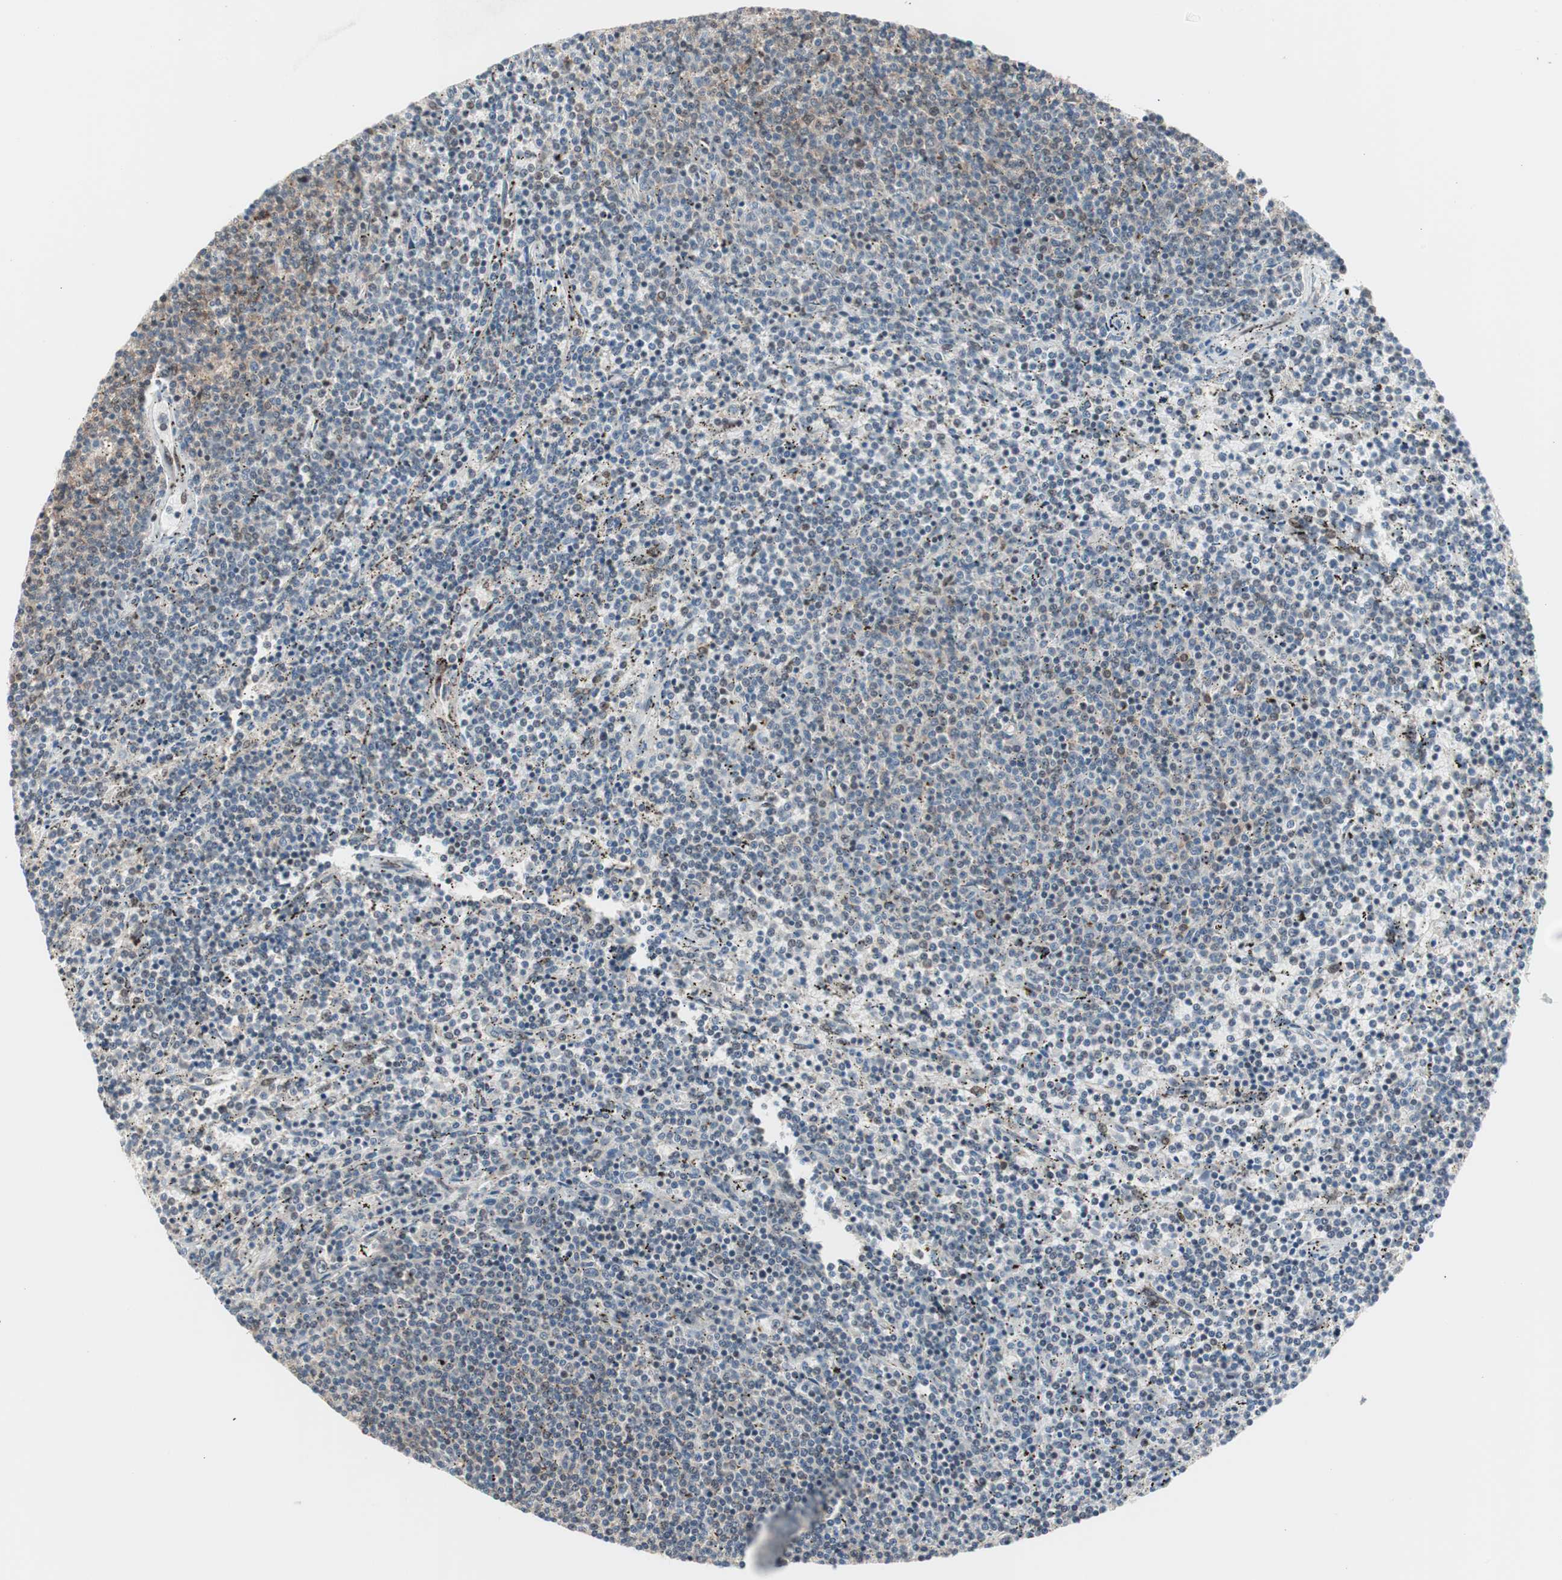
{"staining": {"intensity": "weak", "quantity": "<25%", "location": "cytoplasmic/membranous"}, "tissue": "lymphoma", "cell_type": "Tumor cells", "image_type": "cancer", "snomed": [{"axis": "morphology", "description": "Malignant lymphoma, non-Hodgkin's type, Low grade"}, {"axis": "topography", "description": "Spleen"}], "caption": "Immunohistochemistry (IHC) micrograph of low-grade malignant lymphoma, non-Hodgkin's type stained for a protein (brown), which displays no expression in tumor cells.", "gene": "POLH", "patient": {"sex": "female", "age": 50}}